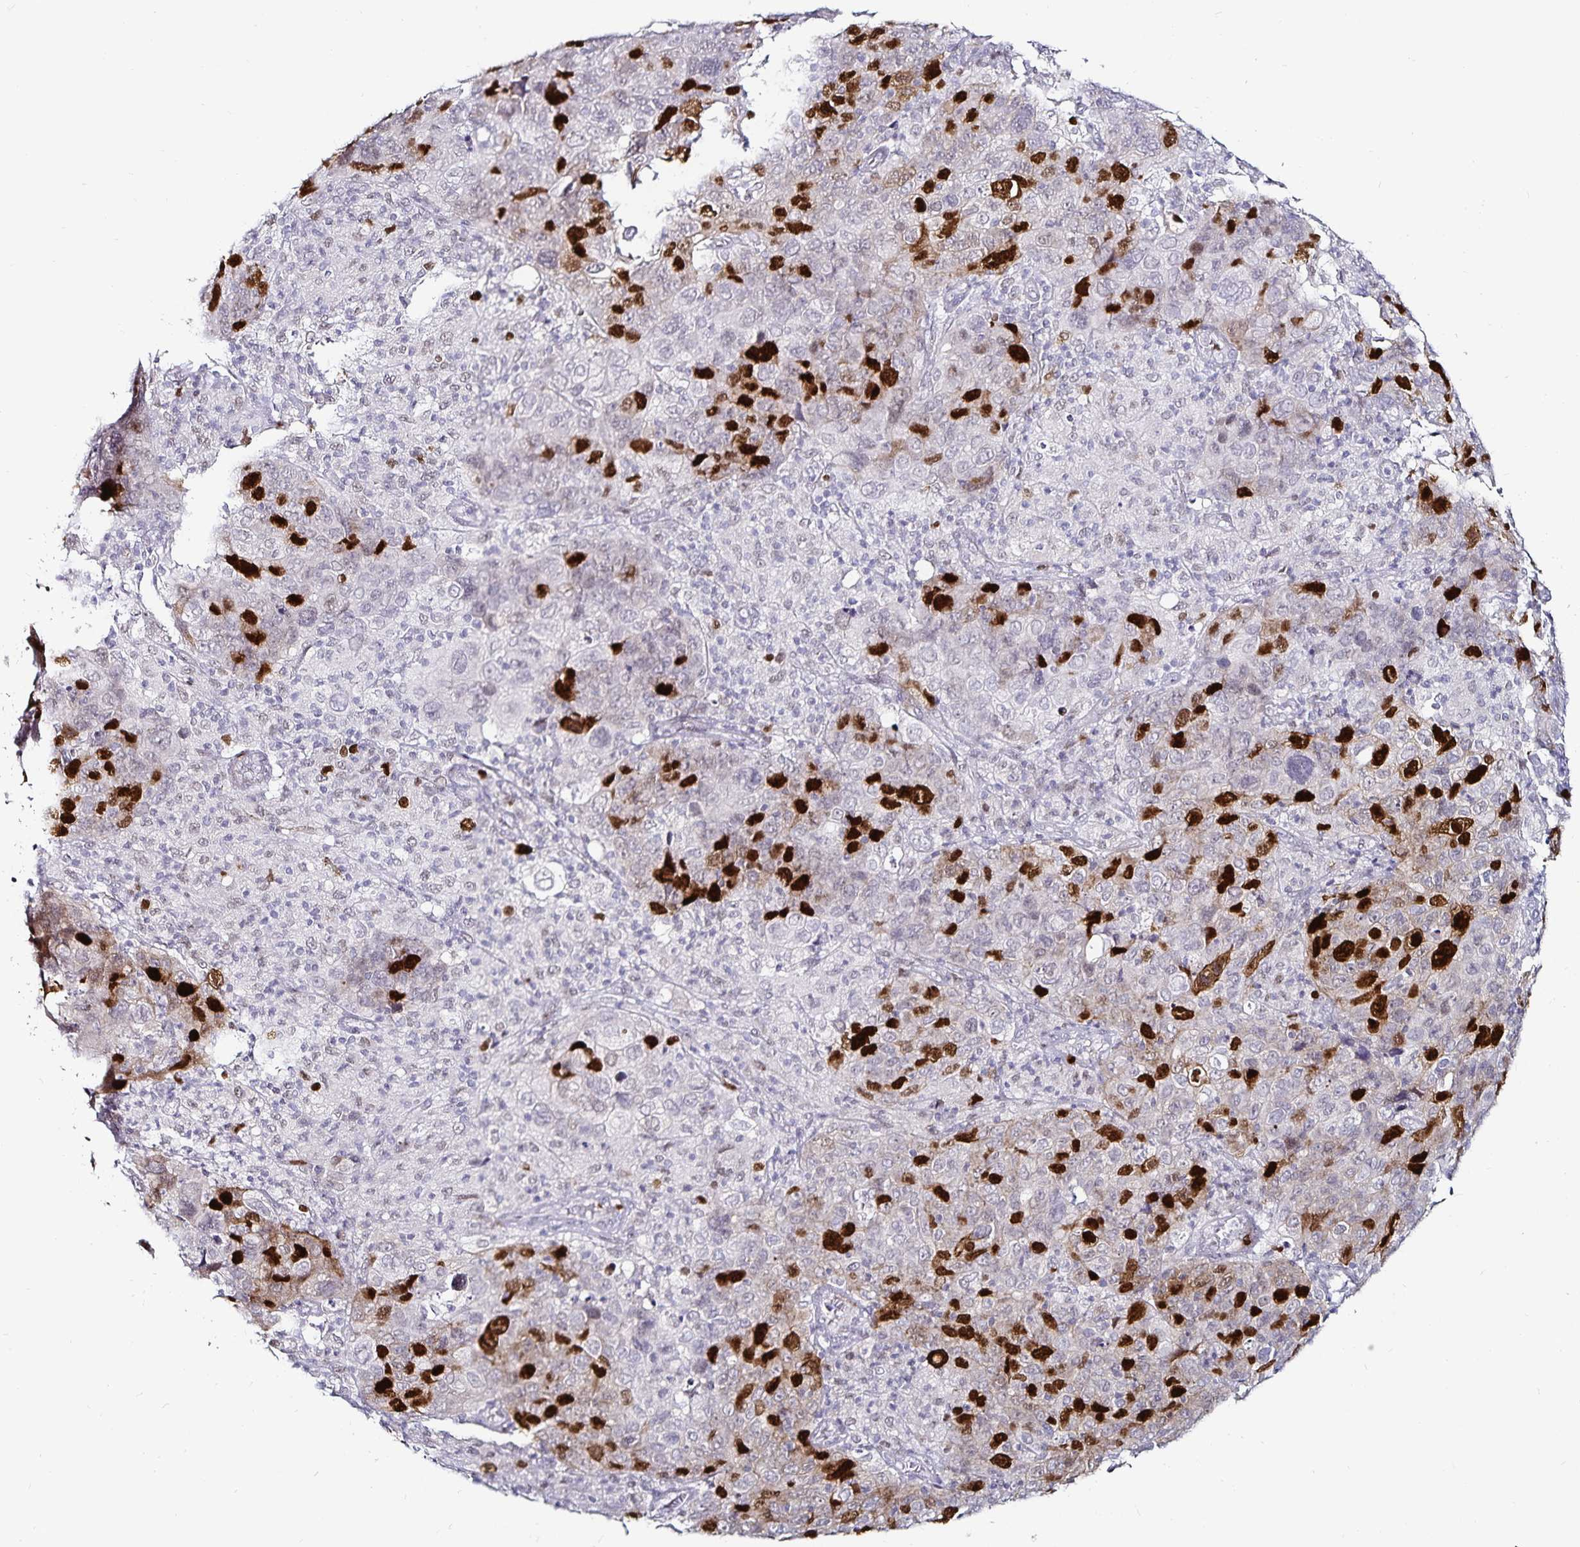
{"staining": {"intensity": "strong", "quantity": "25%-75%", "location": "nuclear"}, "tissue": "cervical cancer", "cell_type": "Tumor cells", "image_type": "cancer", "snomed": [{"axis": "morphology", "description": "Squamous cell carcinoma, NOS"}, {"axis": "topography", "description": "Cervix"}], "caption": "This is an image of IHC staining of cervical squamous cell carcinoma, which shows strong positivity in the nuclear of tumor cells.", "gene": "ANLN", "patient": {"sex": "female", "age": 44}}